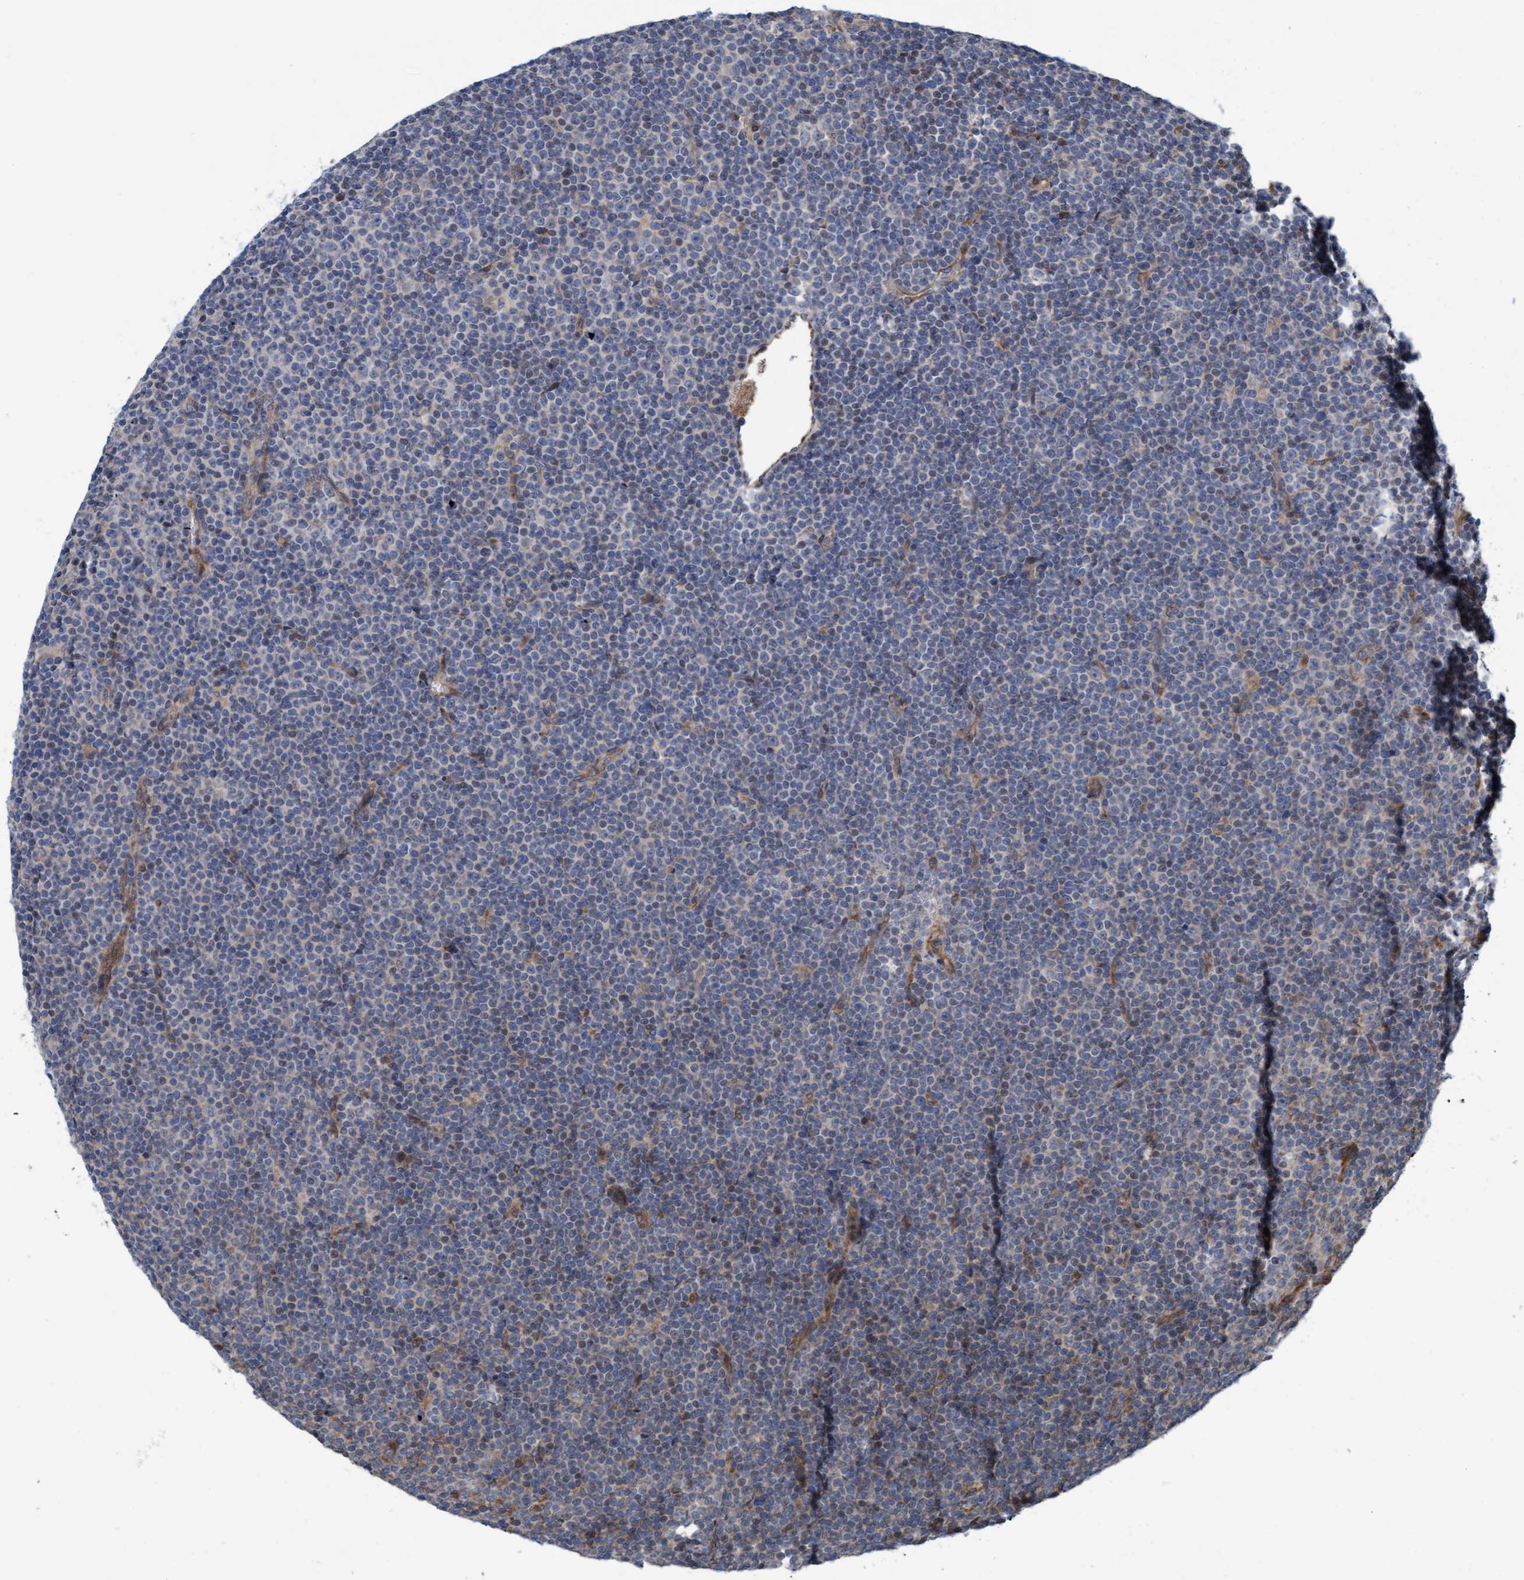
{"staining": {"intensity": "negative", "quantity": "none", "location": "none"}, "tissue": "lymphoma", "cell_type": "Tumor cells", "image_type": "cancer", "snomed": [{"axis": "morphology", "description": "Malignant lymphoma, non-Hodgkin's type, Low grade"}, {"axis": "topography", "description": "Lymph node"}], "caption": "This is an immunohistochemistry micrograph of lymphoma. There is no expression in tumor cells.", "gene": "RAP1GAP2", "patient": {"sex": "female", "age": 67}}